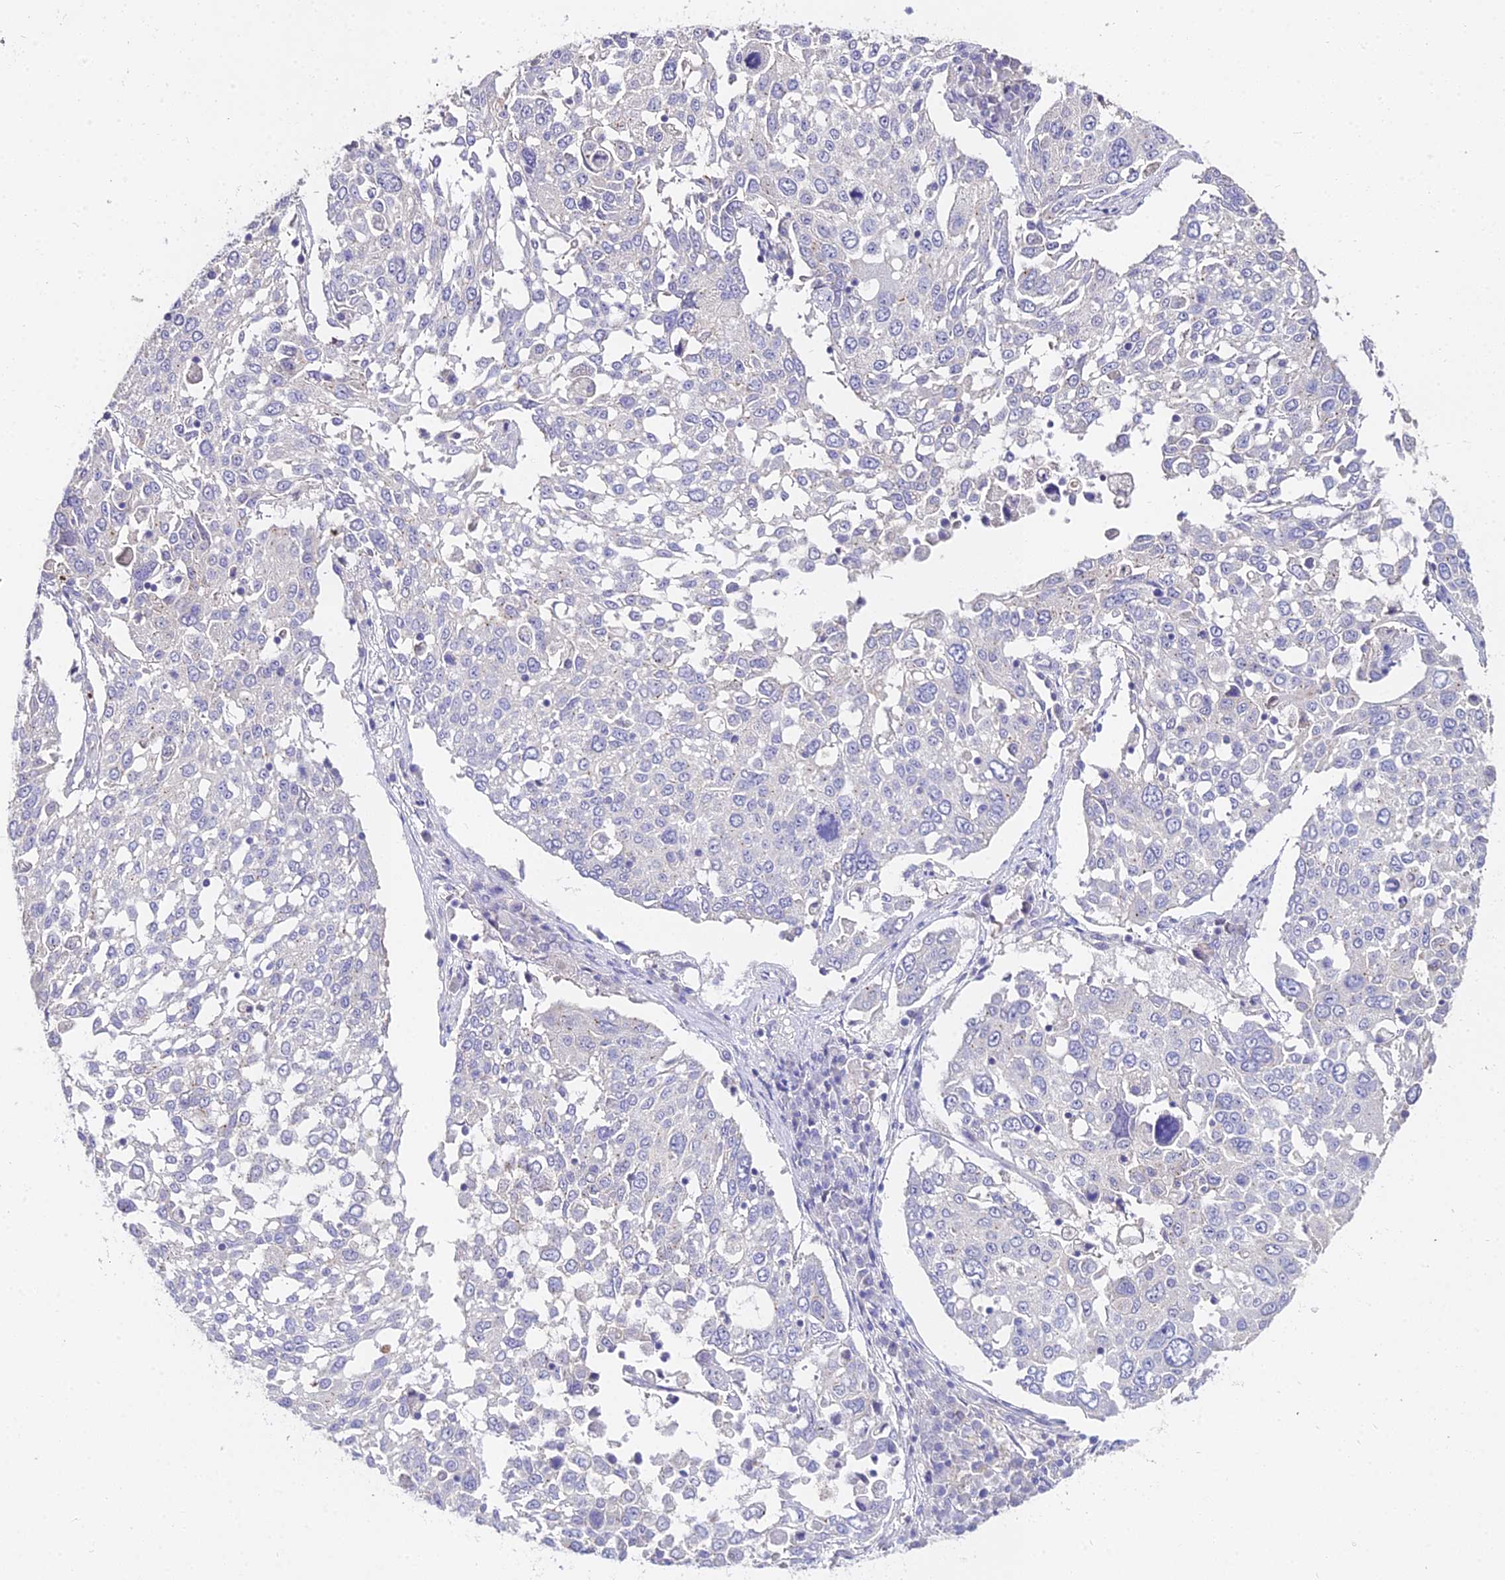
{"staining": {"intensity": "negative", "quantity": "none", "location": "none"}, "tissue": "lung cancer", "cell_type": "Tumor cells", "image_type": "cancer", "snomed": [{"axis": "morphology", "description": "Squamous cell carcinoma, NOS"}, {"axis": "topography", "description": "Lung"}], "caption": "There is no significant positivity in tumor cells of squamous cell carcinoma (lung).", "gene": "GLYAT", "patient": {"sex": "male", "age": 65}}